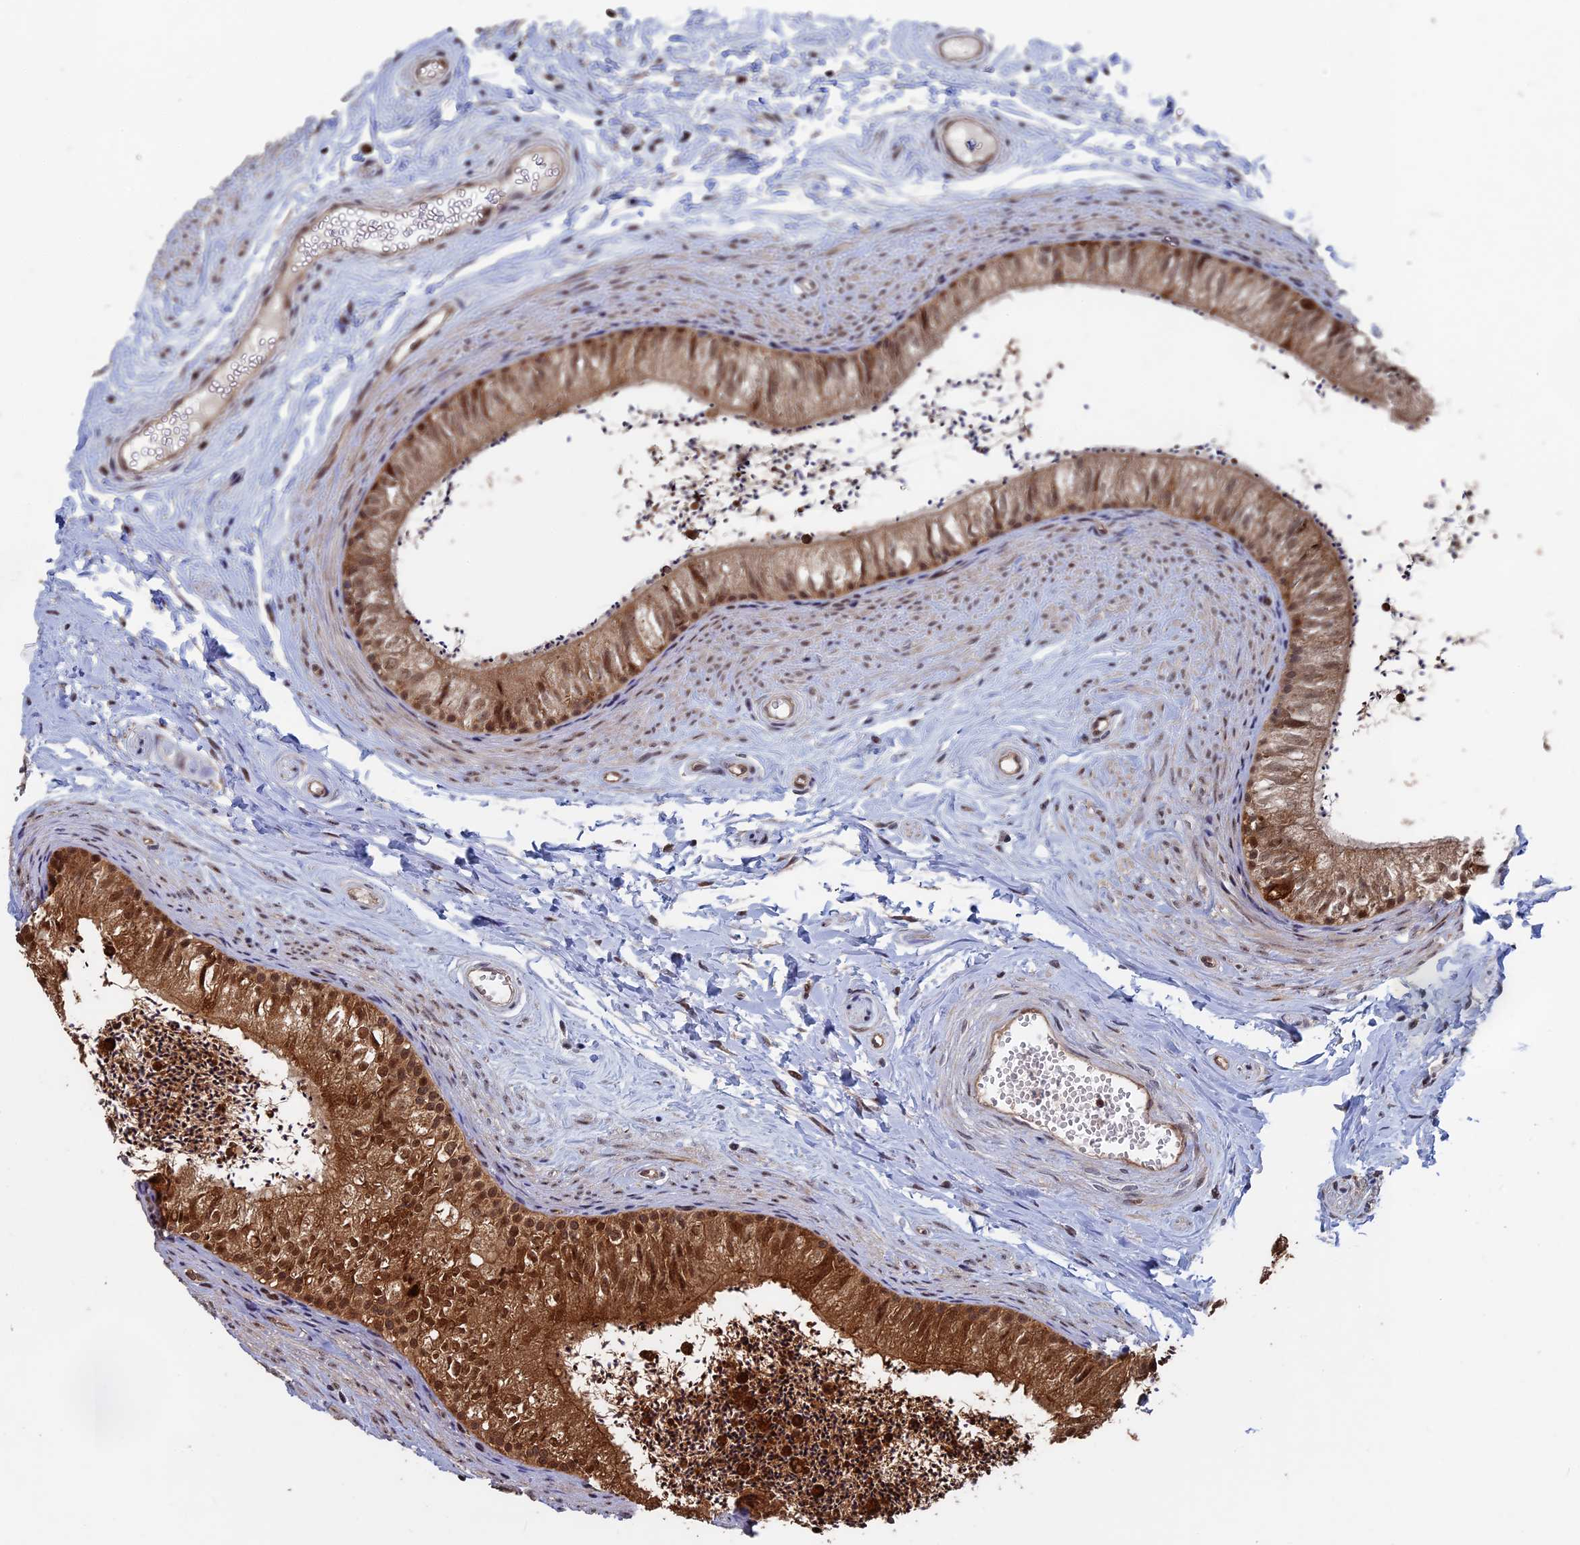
{"staining": {"intensity": "moderate", "quantity": ">75%", "location": "cytoplasmic/membranous,nuclear"}, "tissue": "epididymis", "cell_type": "Glandular cells", "image_type": "normal", "snomed": [{"axis": "morphology", "description": "Normal tissue, NOS"}, {"axis": "topography", "description": "Epididymis"}], "caption": "Immunohistochemical staining of benign epididymis displays medium levels of moderate cytoplasmic/membranous,nuclear staining in approximately >75% of glandular cells.", "gene": "KIAA1328", "patient": {"sex": "male", "age": 56}}